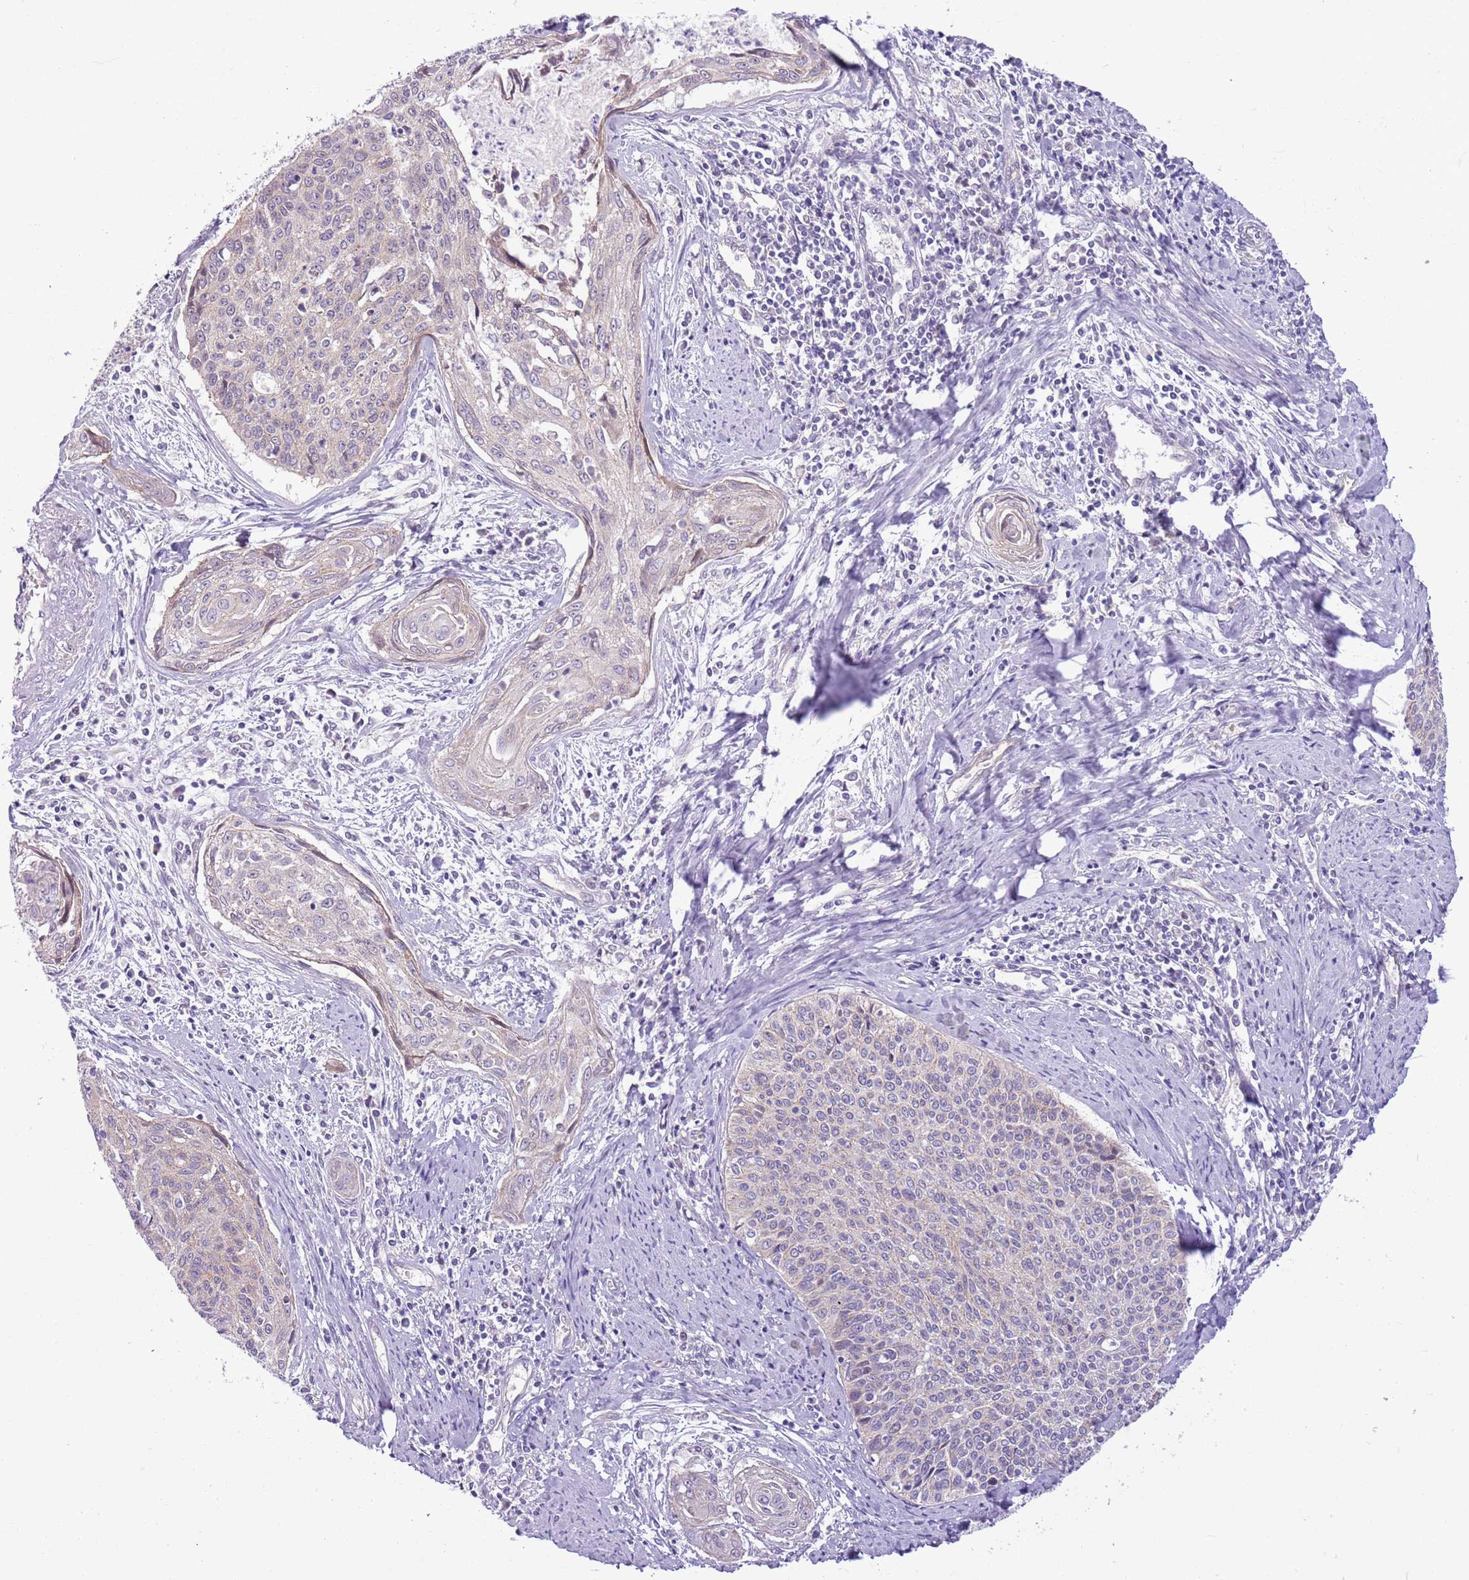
{"staining": {"intensity": "weak", "quantity": "<25%", "location": "cytoplasmic/membranous"}, "tissue": "cervical cancer", "cell_type": "Tumor cells", "image_type": "cancer", "snomed": [{"axis": "morphology", "description": "Squamous cell carcinoma, NOS"}, {"axis": "topography", "description": "Cervix"}], "caption": "This photomicrograph is of cervical squamous cell carcinoma stained with IHC to label a protein in brown with the nuclei are counter-stained blue. There is no staining in tumor cells. (Immunohistochemistry (ihc), brightfield microscopy, high magnification).", "gene": "PARP8", "patient": {"sex": "female", "age": 55}}